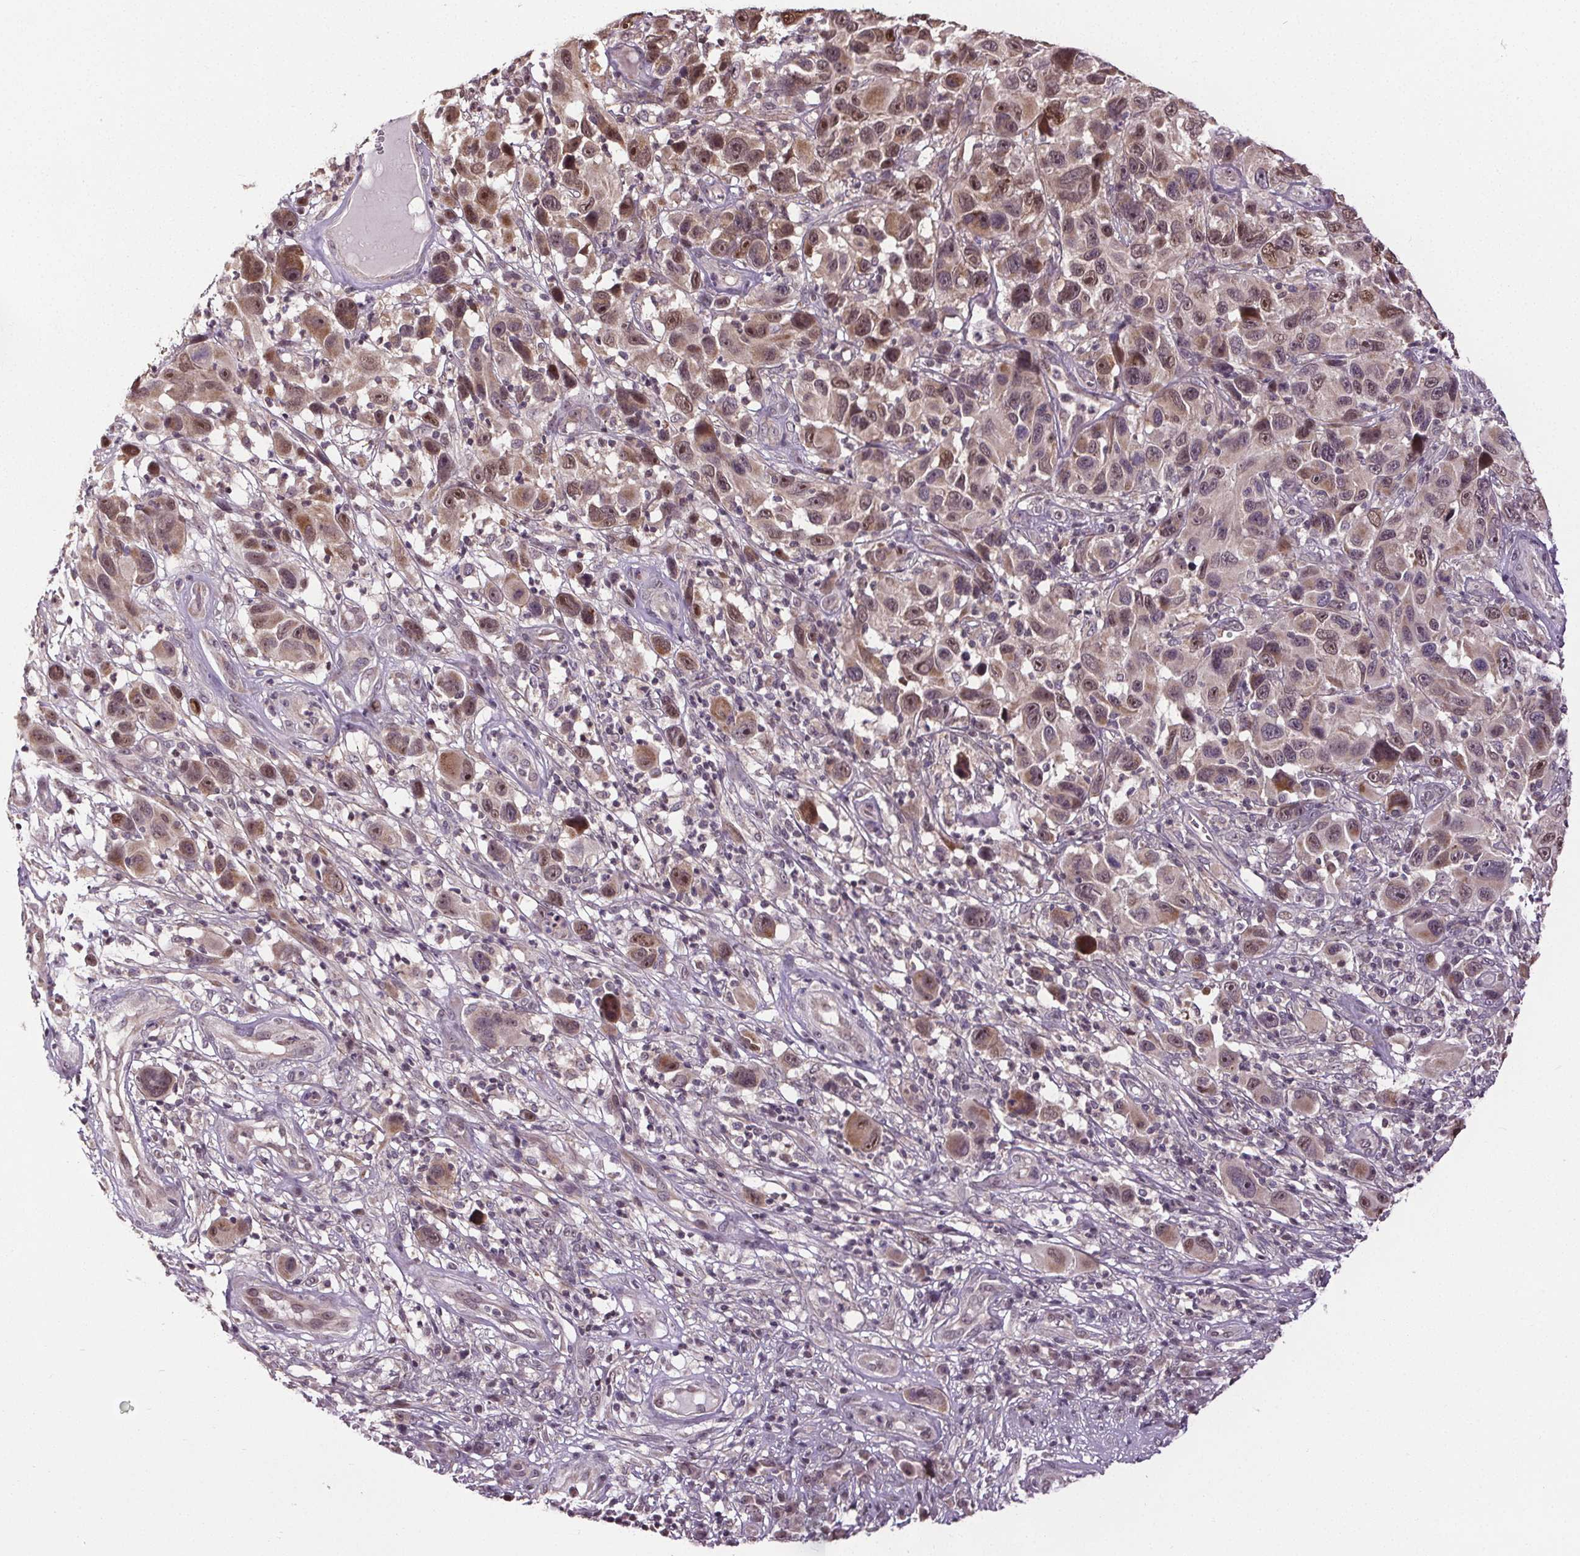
{"staining": {"intensity": "moderate", "quantity": "25%-75%", "location": "nuclear"}, "tissue": "melanoma", "cell_type": "Tumor cells", "image_type": "cancer", "snomed": [{"axis": "morphology", "description": "Malignant melanoma, NOS"}, {"axis": "topography", "description": "Skin"}], "caption": "Protein staining of melanoma tissue demonstrates moderate nuclear positivity in approximately 25%-75% of tumor cells. (DAB (3,3'-diaminobenzidine) = brown stain, brightfield microscopy at high magnification).", "gene": "KIAA0232", "patient": {"sex": "male", "age": 53}}